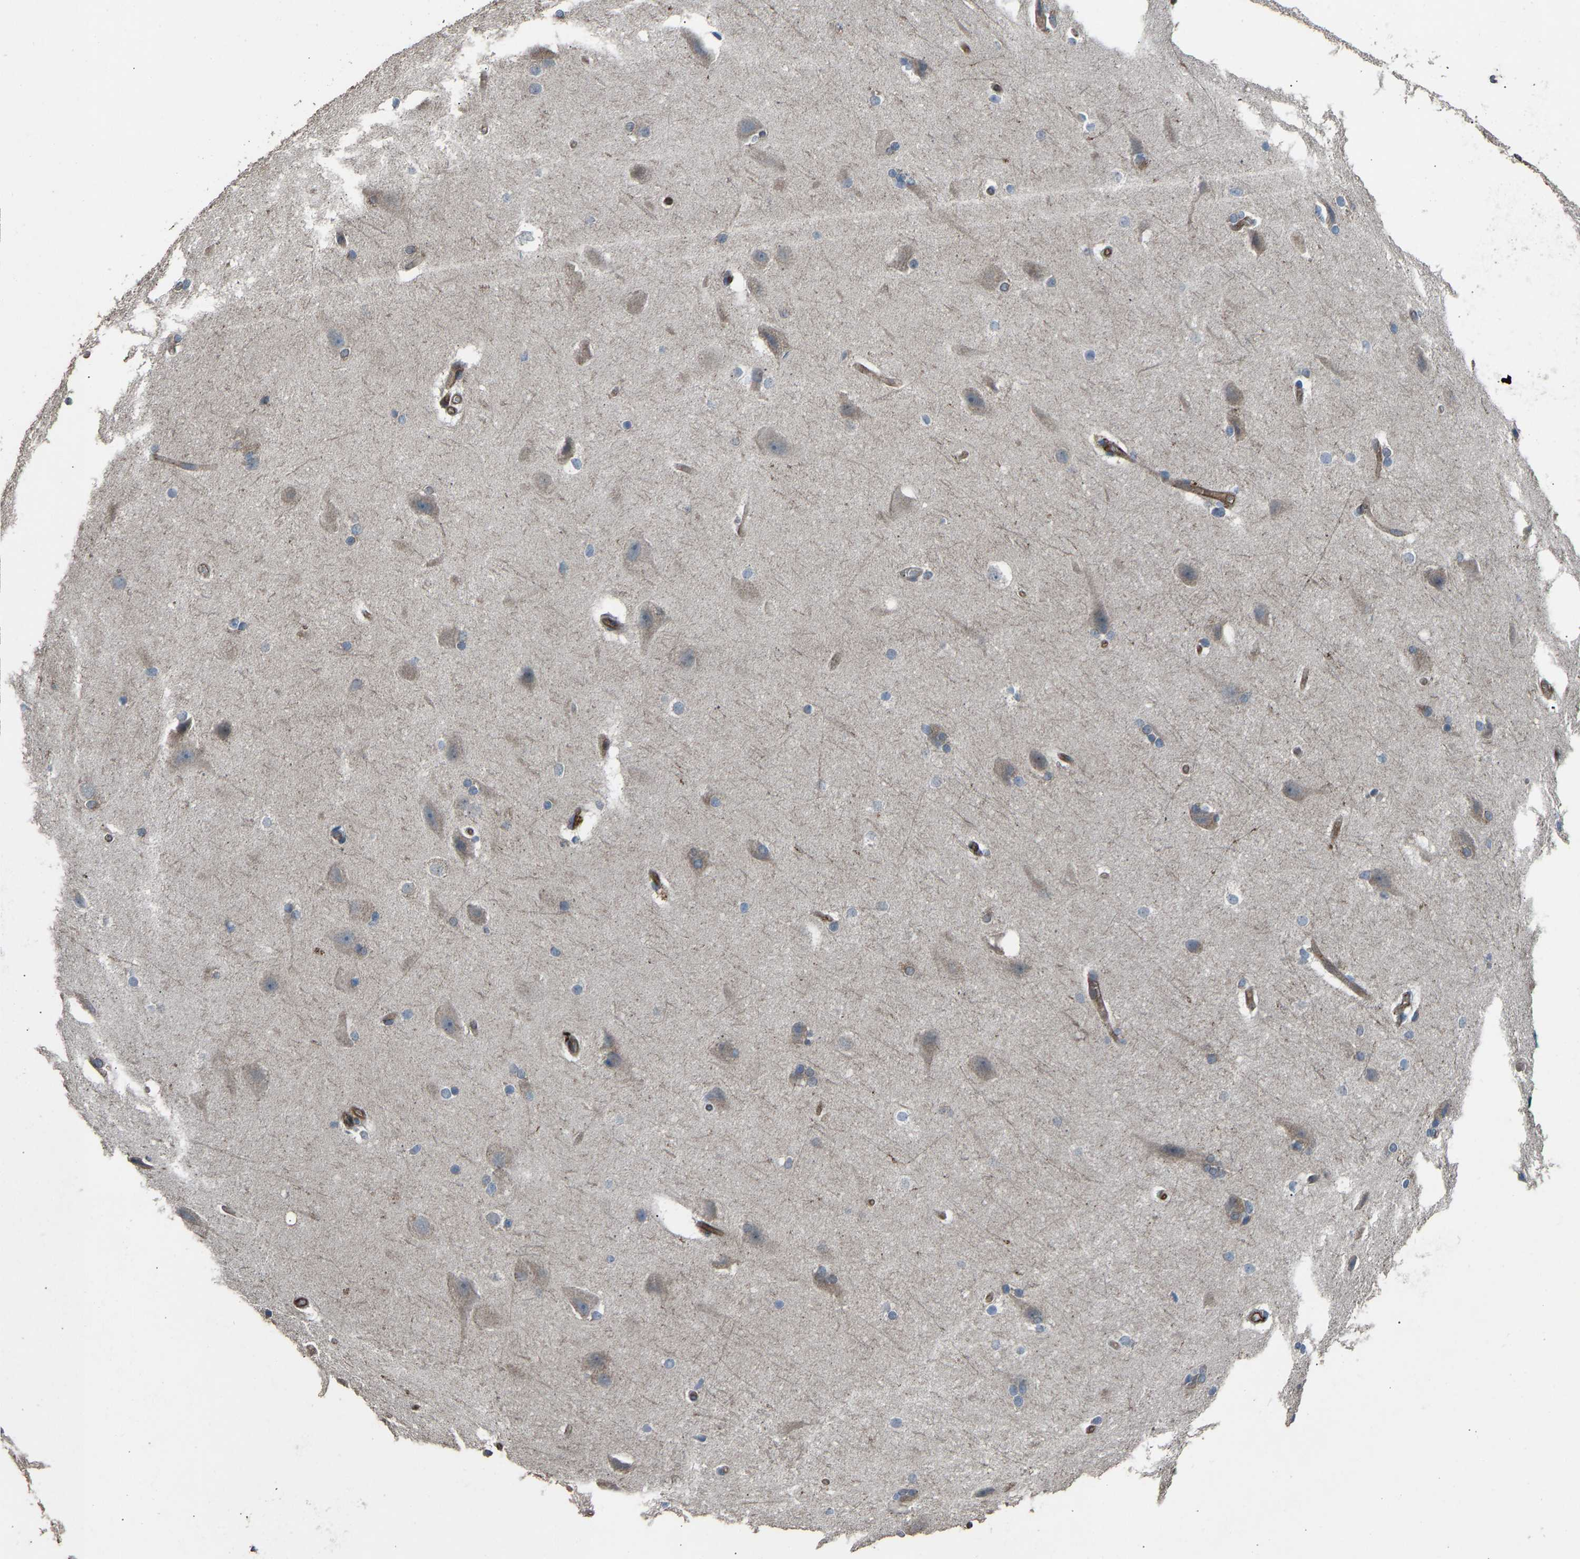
{"staining": {"intensity": "moderate", "quantity": ">75%", "location": "cytoplasmic/membranous"}, "tissue": "cerebral cortex", "cell_type": "Endothelial cells", "image_type": "normal", "snomed": [{"axis": "morphology", "description": "Normal tissue, NOS"}, {"axis": "topography", "description": "Cerebral cortex"}, {"axis": "topography", "description": "Hippocampus"}], "caption": "Human cerebral cortex stained for a protein (brown) reveals moderate cytoplasmic/membranous positive expression in approximately >75% of endothelial cells.", "gene": "SLC43A1", "patient": {"sex": "female", "age": 19}}